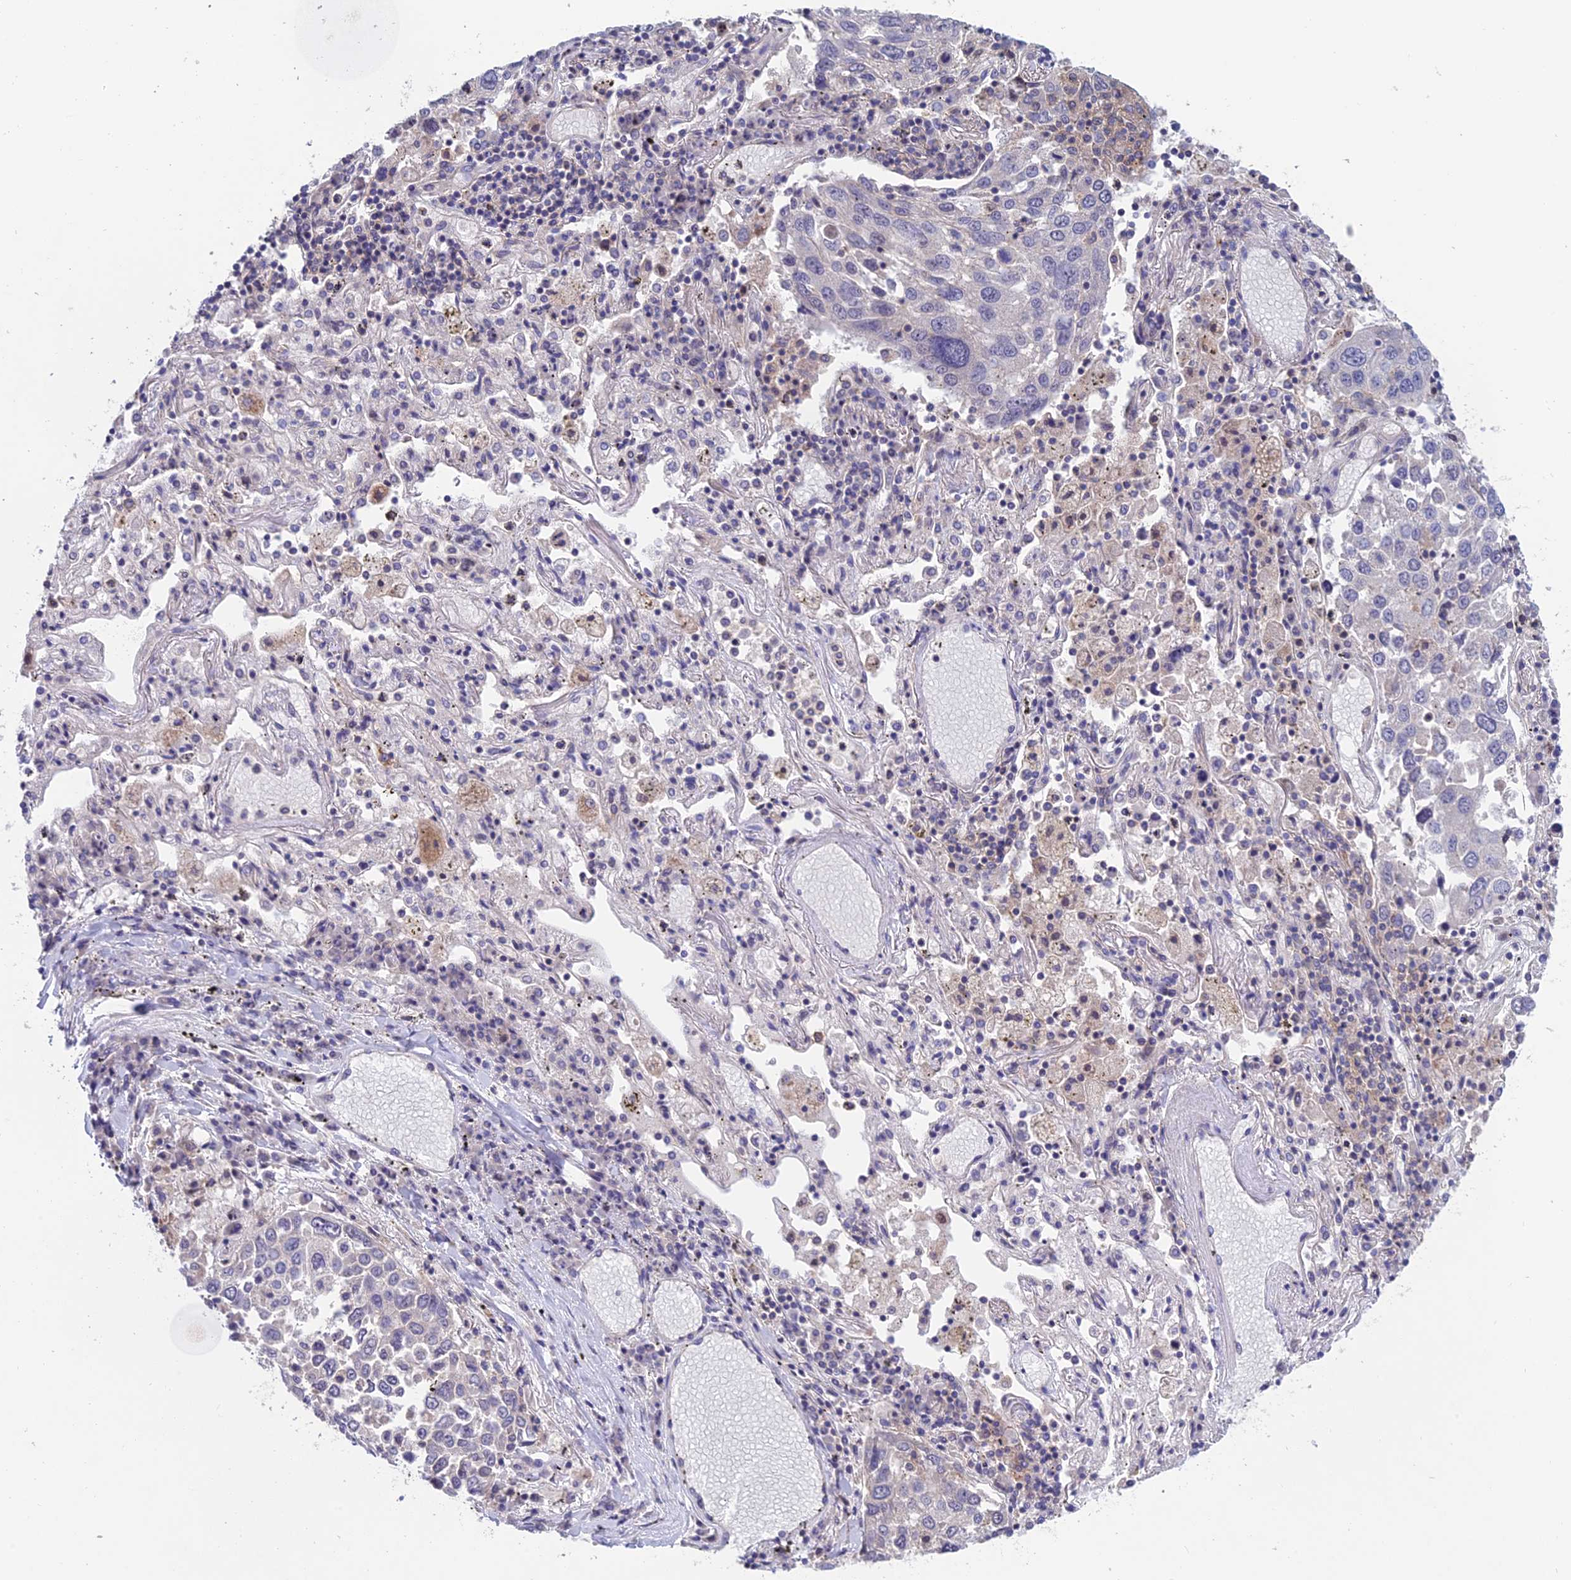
{"staining": {"intensity": "negative", "quantity": "none", "location": "none"}, "tissue": "lung cancer", "cell_type": "Tumor cells", "image_type": "cancer", "snomed": [{"axis": "morphology", "description": "Squamous cell carcinoma, NOS"}, {"axis": "topography", "description": "Lung"}], "caption": "IHC photomicrograph of human lung cancer (squamous cell carcinoma) stained for a protein (brown), which reveals no staining in tumor cells.", "gene": "USP37", "patient": {"sex": "male", "age": 65}}